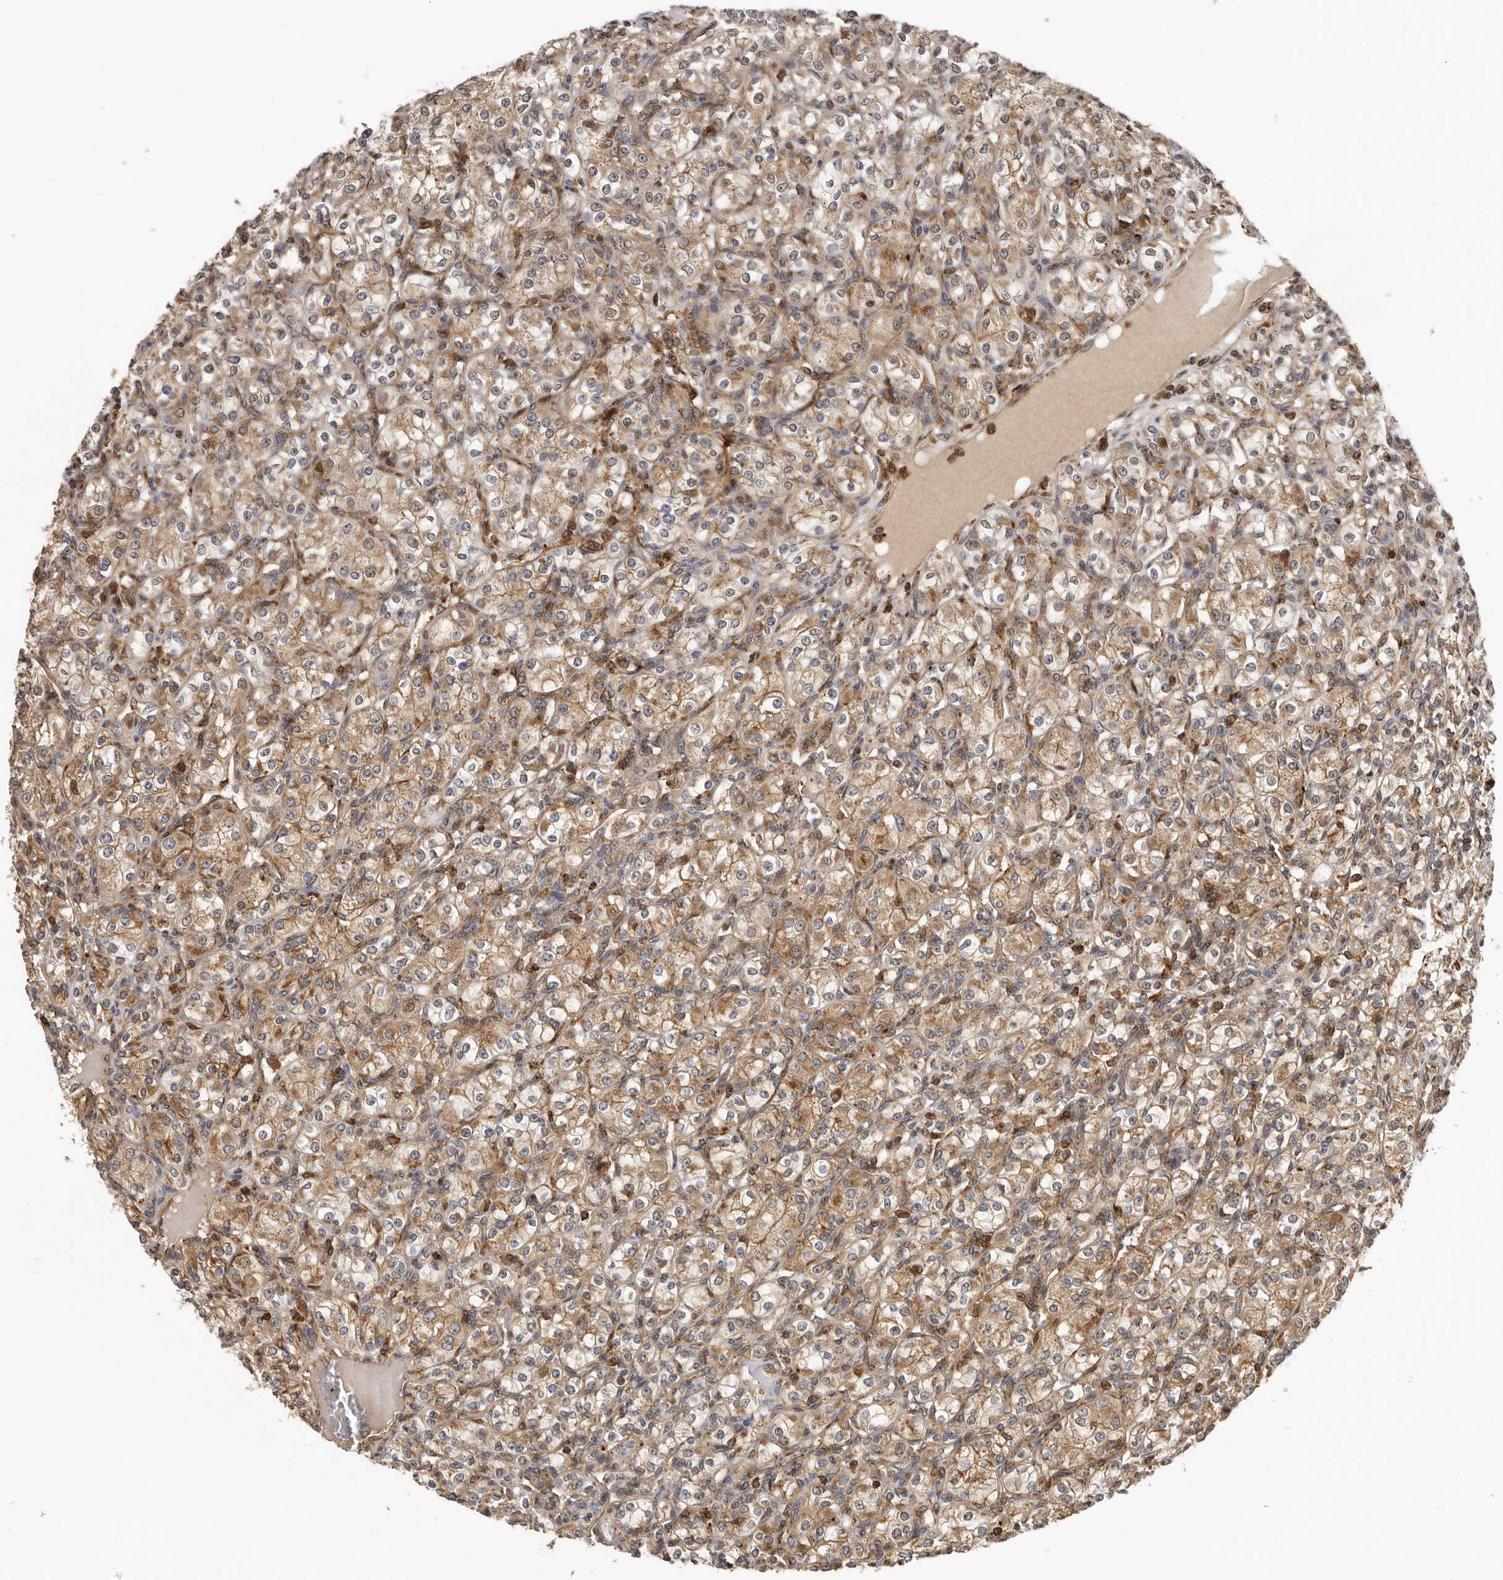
{"staining": {"intensity": "moderate", "quantity": ">75%", "location": "cytoplasmic/membranous"}, "tissue": "renal cancer", "cell_type": "Tumor cells", "image_type": "cancer", "snomed": [{"axis": "morphology", "description": "Adenocarcinoma, NOS"}, {"axis": "topography", "description": "Kidney"}], "caption": "Renal cancer (adenocarcinoma) was stained to show a protein in brown. There is medium levels of moderate cytoplasmic/membranous expression in about >75% of tumor cells.", "gene": "RNF157", "patient": {"sex": "male", "age": 77}}